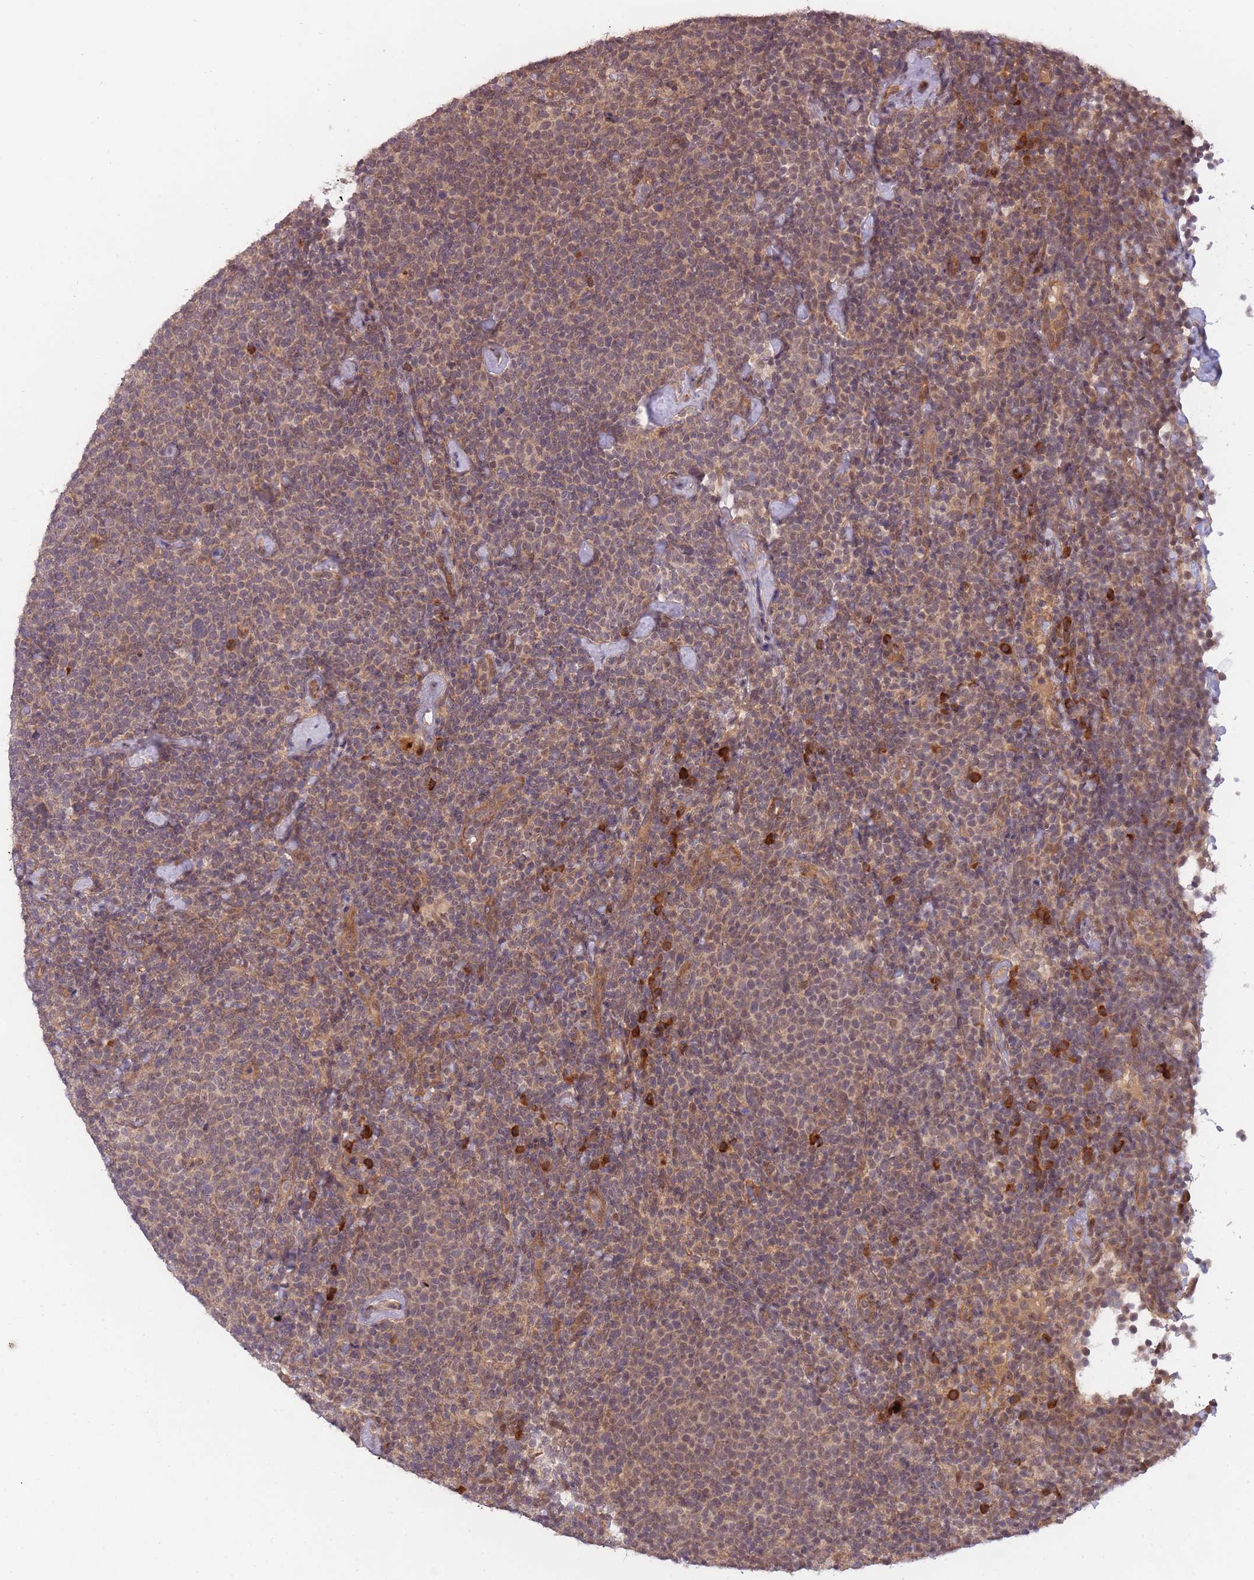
{"staining": {"intensity": "weak", "quantity": ">75%", "location": "cytoplasmic/membranous,nuclear"}, "tissue": "lymphoma", "cell_type": "Tumor cells", "image_type": "cancer", "snomed": [{"axis": "morphology", "description": "Malignant lymphoma, non-Hodgkin's type, High grade"}, {"axis": "topography", "description": "Lymph node"}], "caption": "DAB (3,3'-diaminobenzidine) immunohistochemical staining of high-grade malignant lymphoma, non-Hodgkin's type displays weak cytoplasmic/membranous and nuclear protein staining in approximately >75% of tumor cells.", "gene": "SMC6", "patient": {"sex": "male", "age": 61}}